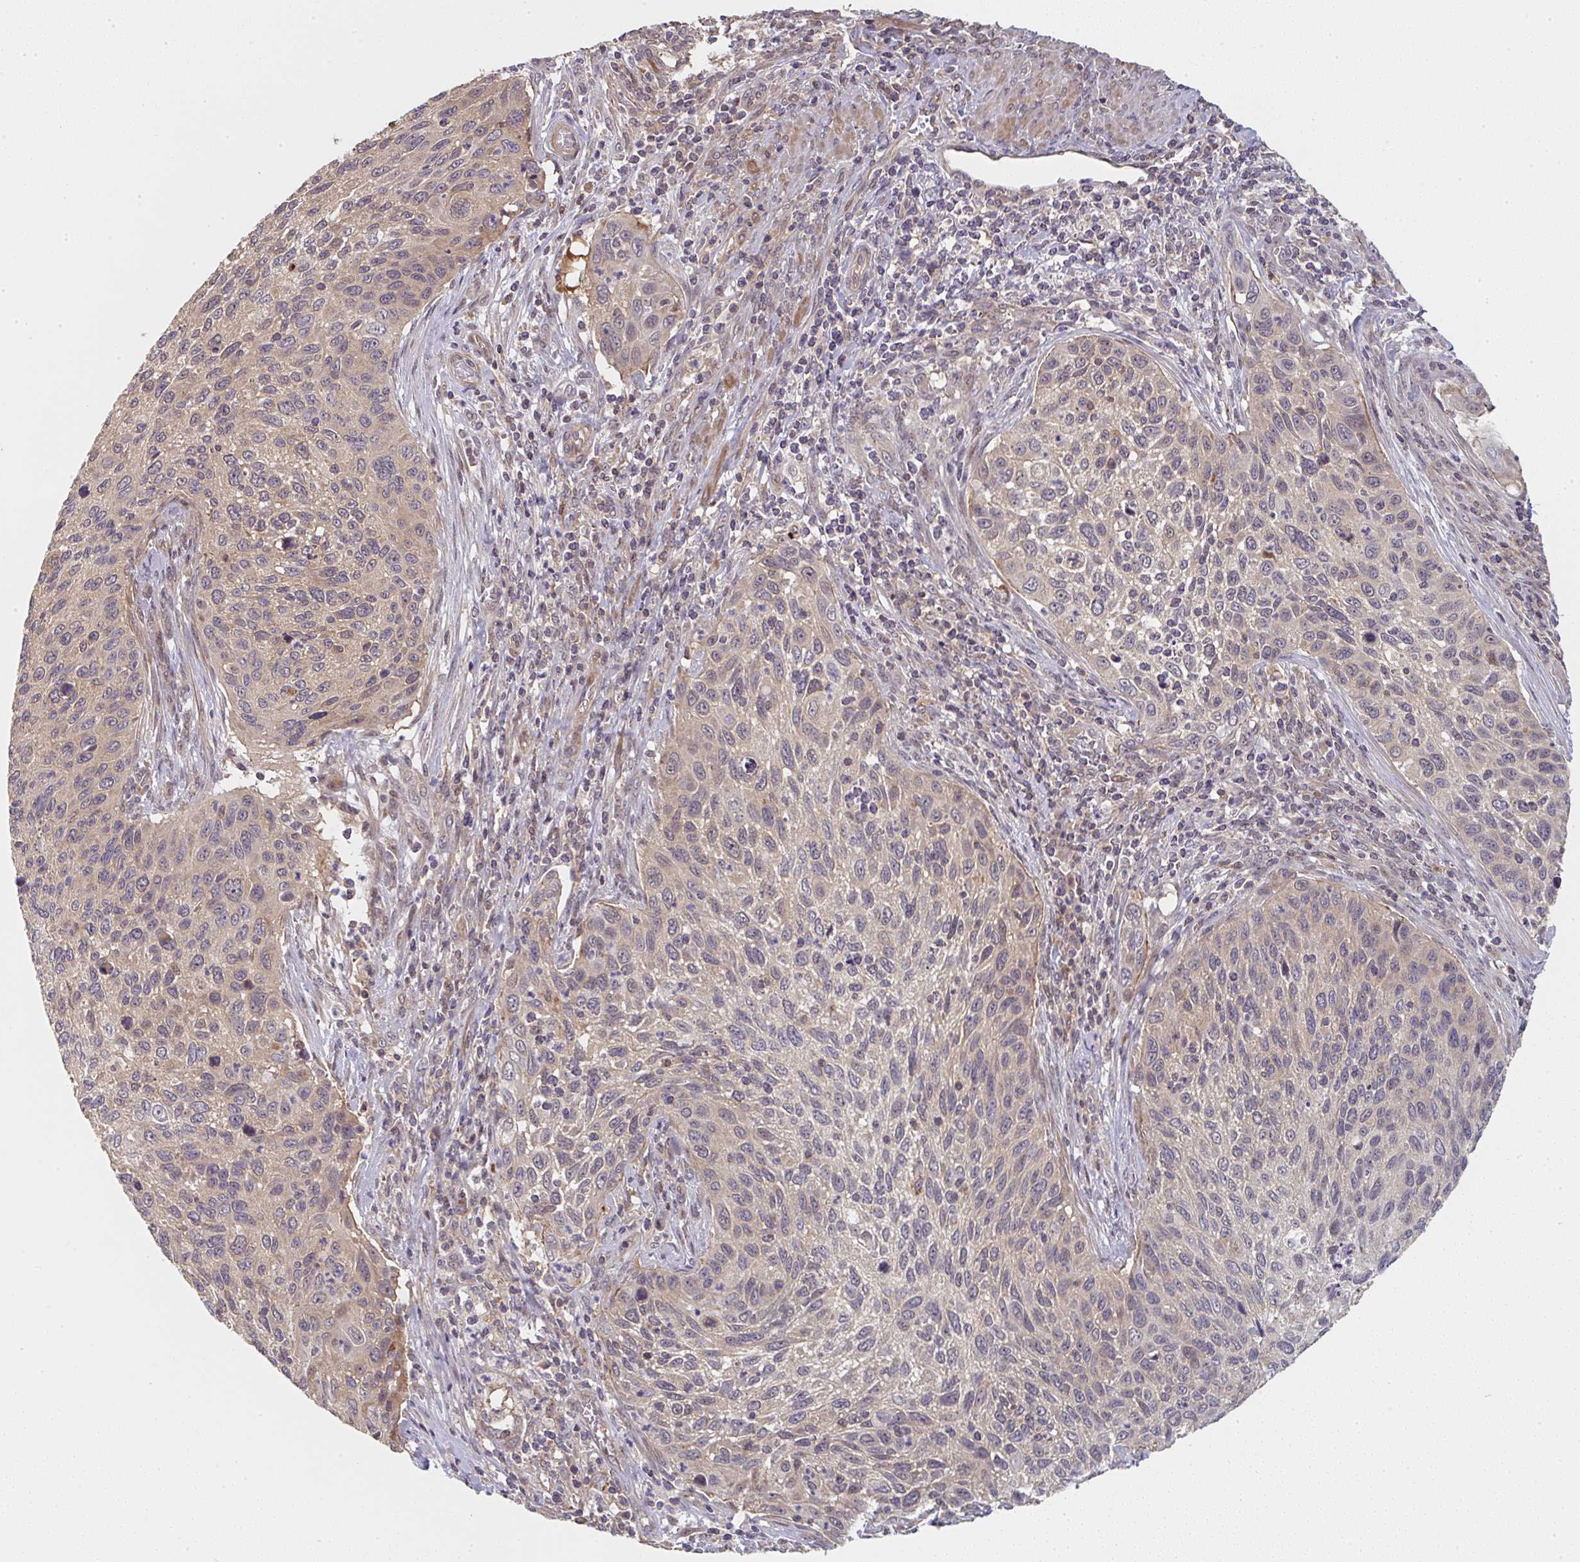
{"staining": {"intensity": "weak", "quantity": "25%-75%", "location": "cytoplasmic/membranous"}, "tissue": "cervical cancer", "cell_type": "Tumor cells", "image_type": "cancer", "snomed": [{"axis": "morphology", "description": "Squamous cell carcinoma, NOS"}, {"axis": "topography", "description": "Cervix"}], "caption": "This histopathology image shows immunohistochemistry (IHC) staining of cervical squamous cell carcinoma, with low weak cytoplasmic/membranous staining in about 25%-75% of tumor cells.", "gene": "RANGRF", "patient": {"sex": "female", "age": 70}}